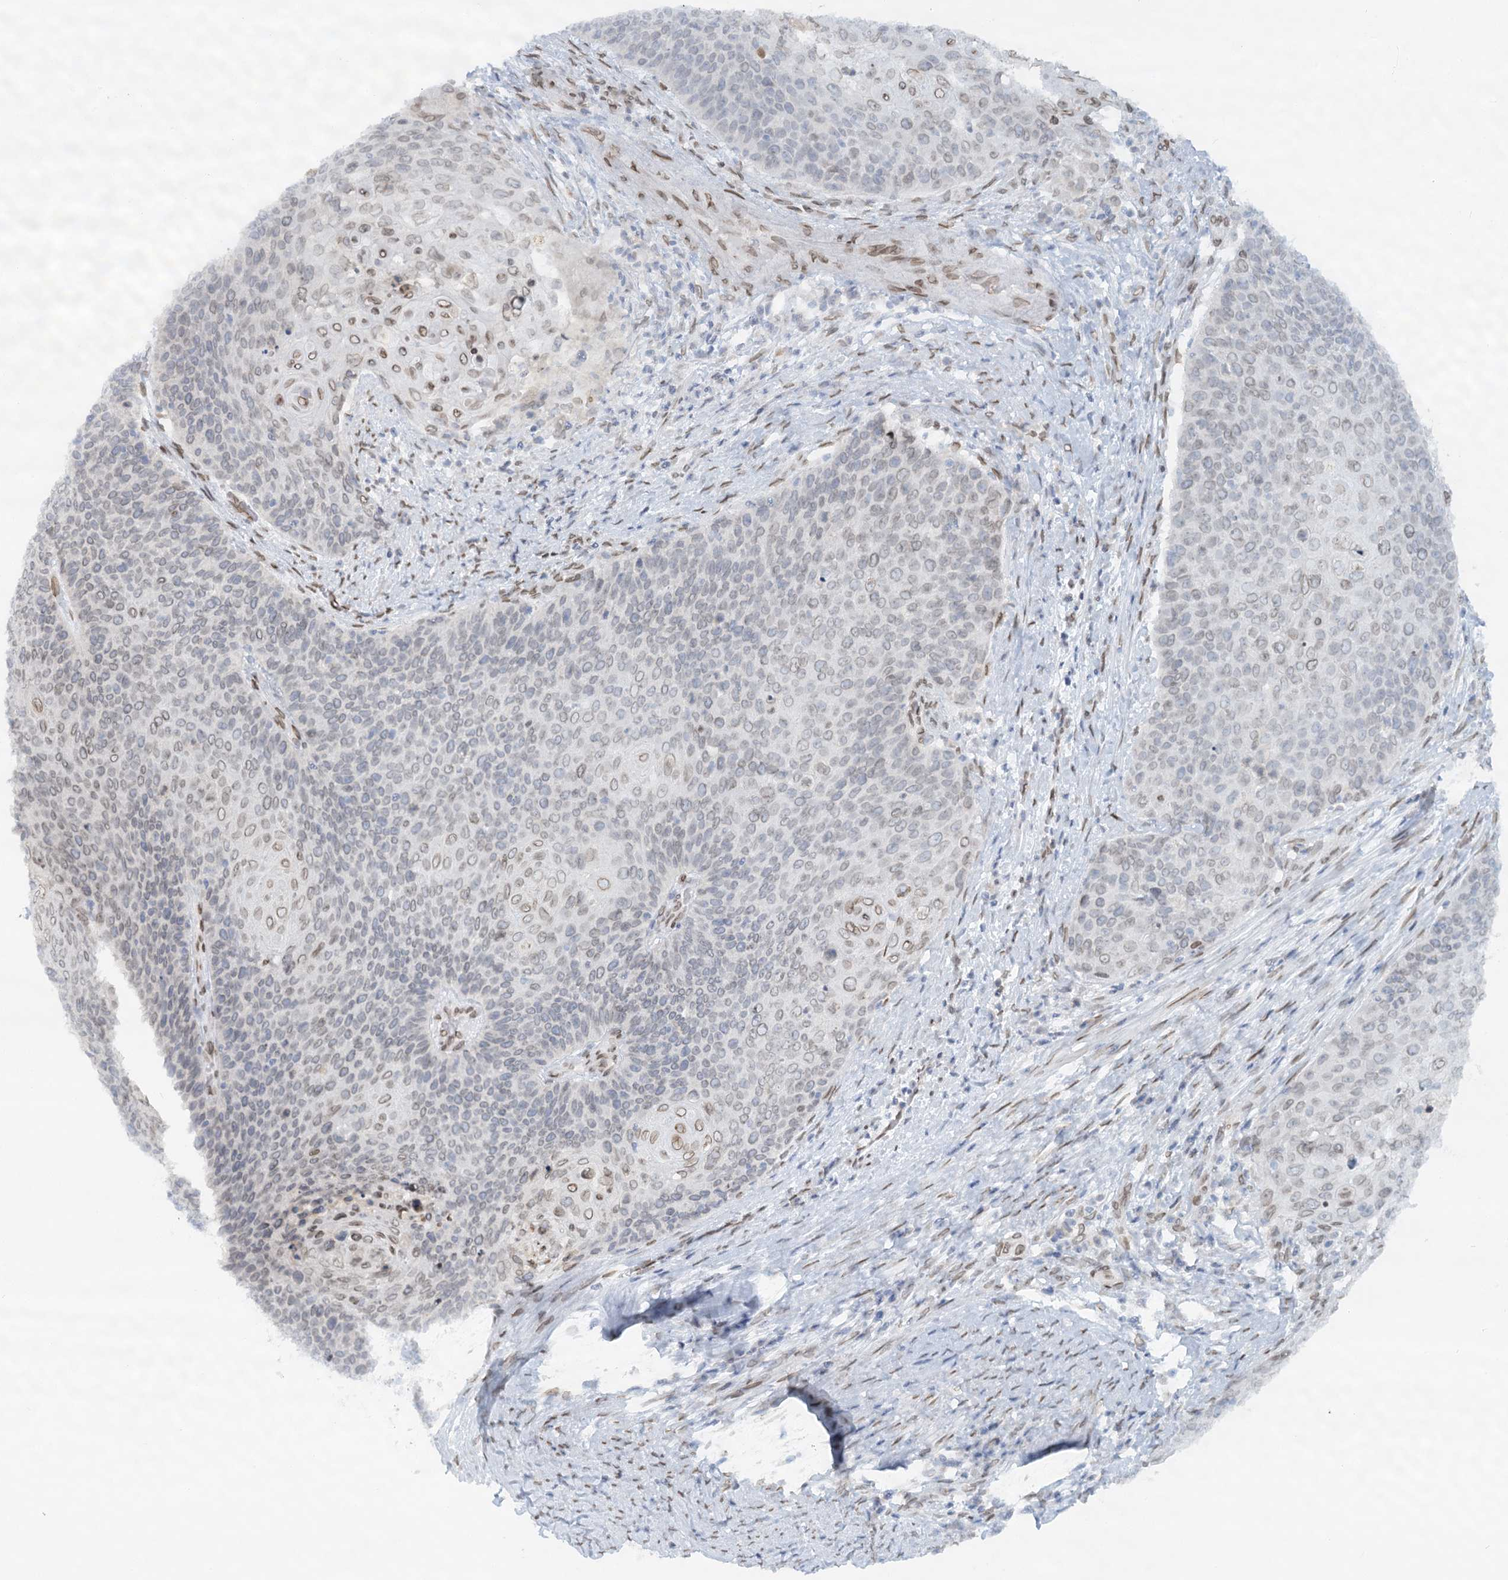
{"staining": {"intensity": "weak", "quantity": "<25%", "location": "cytoplasmic/membranous,nuclear"}, "tissue": "cervical cancer", "cell_type": "Tumor cells", "image_type": "cancer", "snomed": [{"axis": "morphology", "description": "Squamous cell carcinoma, NOS"}, {"axis": "topography", "description": "Cervix"}], "caption": "Tumor cells show no significant protein positivity in cervical cancer. Nuclei are stained in blue.", "gene": "VWA5A", "patient": {"sex": "female", "age": 39}}